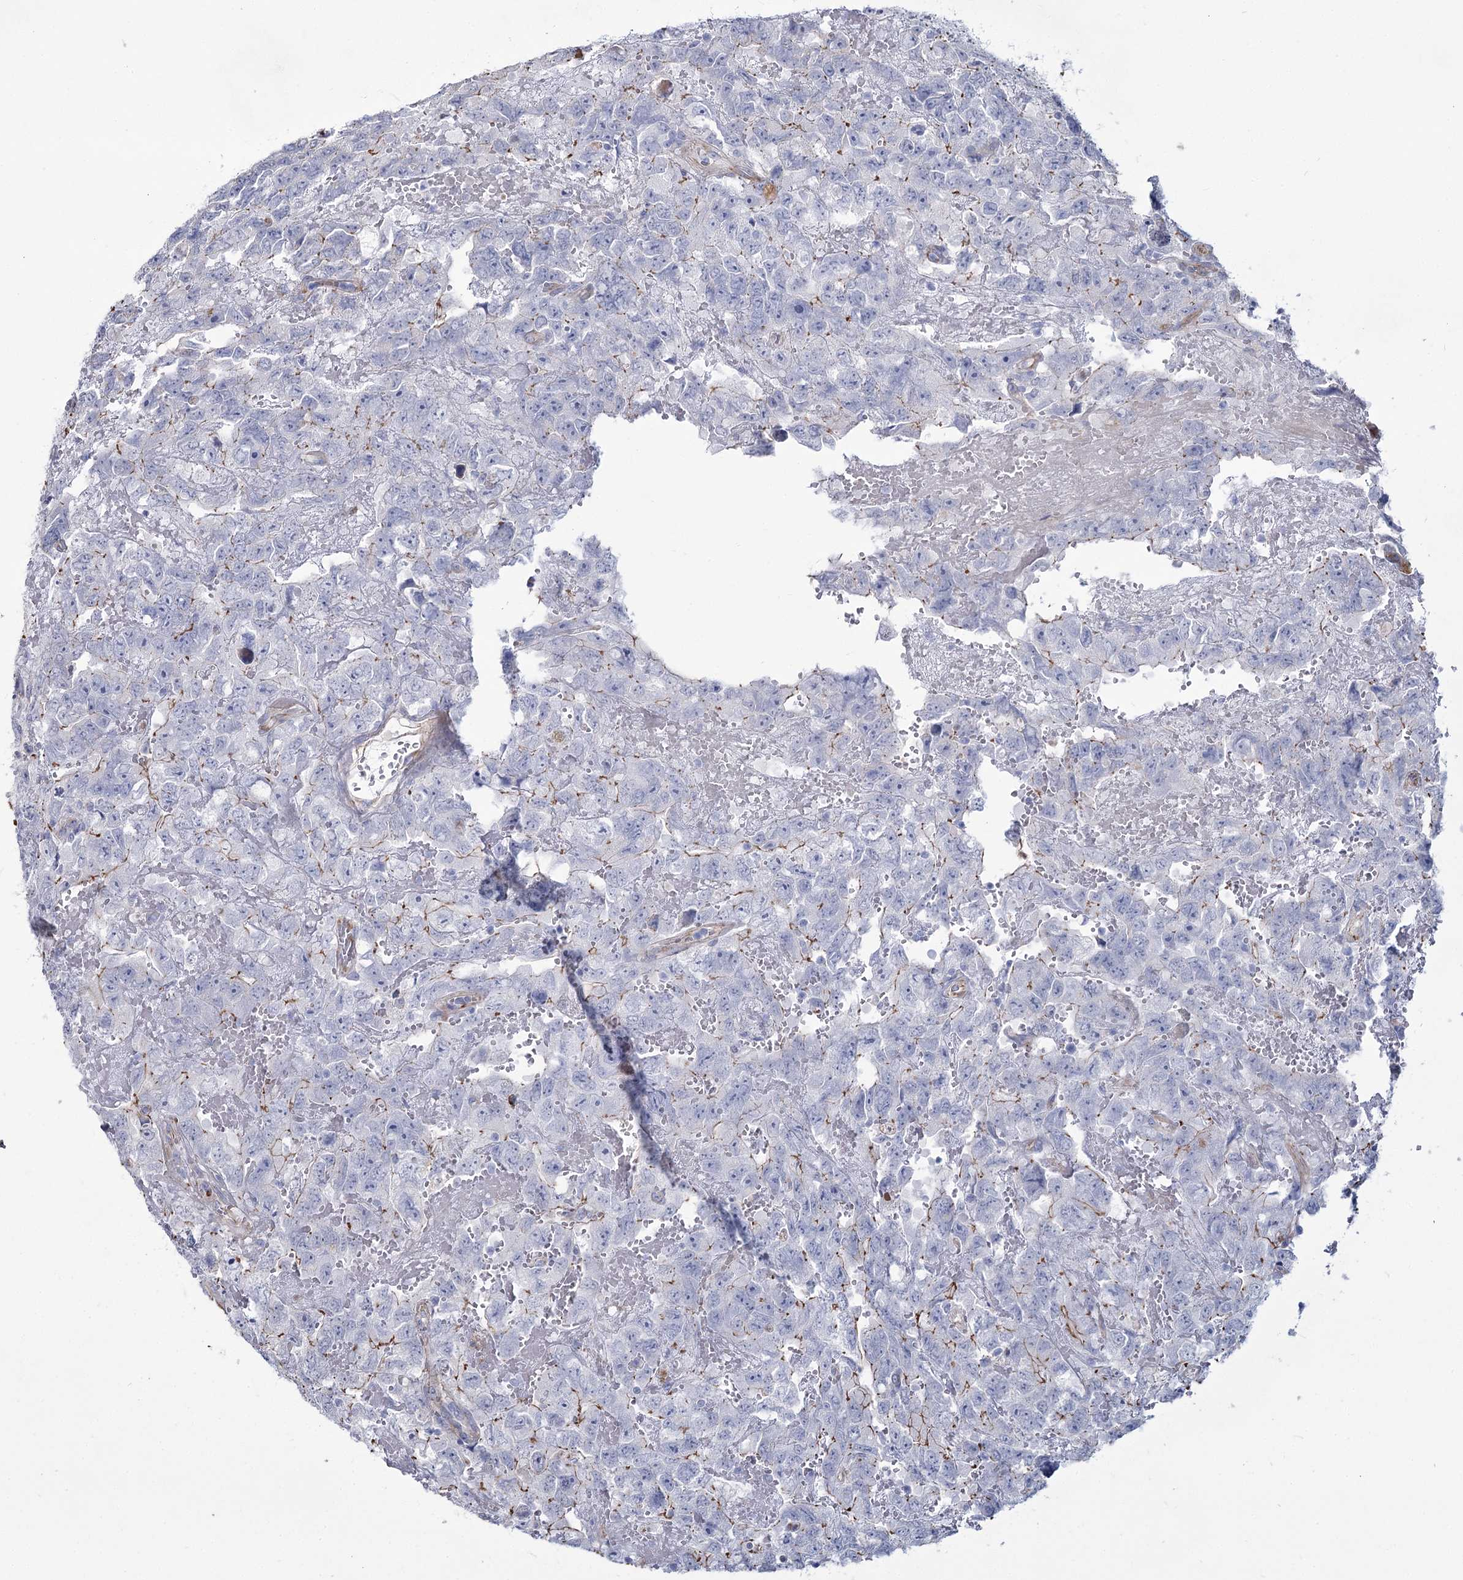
{"staining": {"intensity": "moderate", "quantity": "<25%", "location": "cytoplasmic/membranous"}, "tissue": "testis cancer", "cell_type": "Tumor cells", "image_type": "cancer", "snomed": [{"axis": "morphology", "description": "Carcinoma, Embryonal, NOS"}, {"axis": "topography", "description": "Testis"}], "caption": "Immunohistochemistry histopathology image of neoplastic tissue: human testis embryonal carcinoma stained using IHC exhibits low levels of moderate protein expression localized specifically in the cytoplasmic/membranous of tumor cells, appearing as a cytoplasmic/membranous brown color.", "gene": "ME3", "patient": {"sex": "male", "age": 45}}